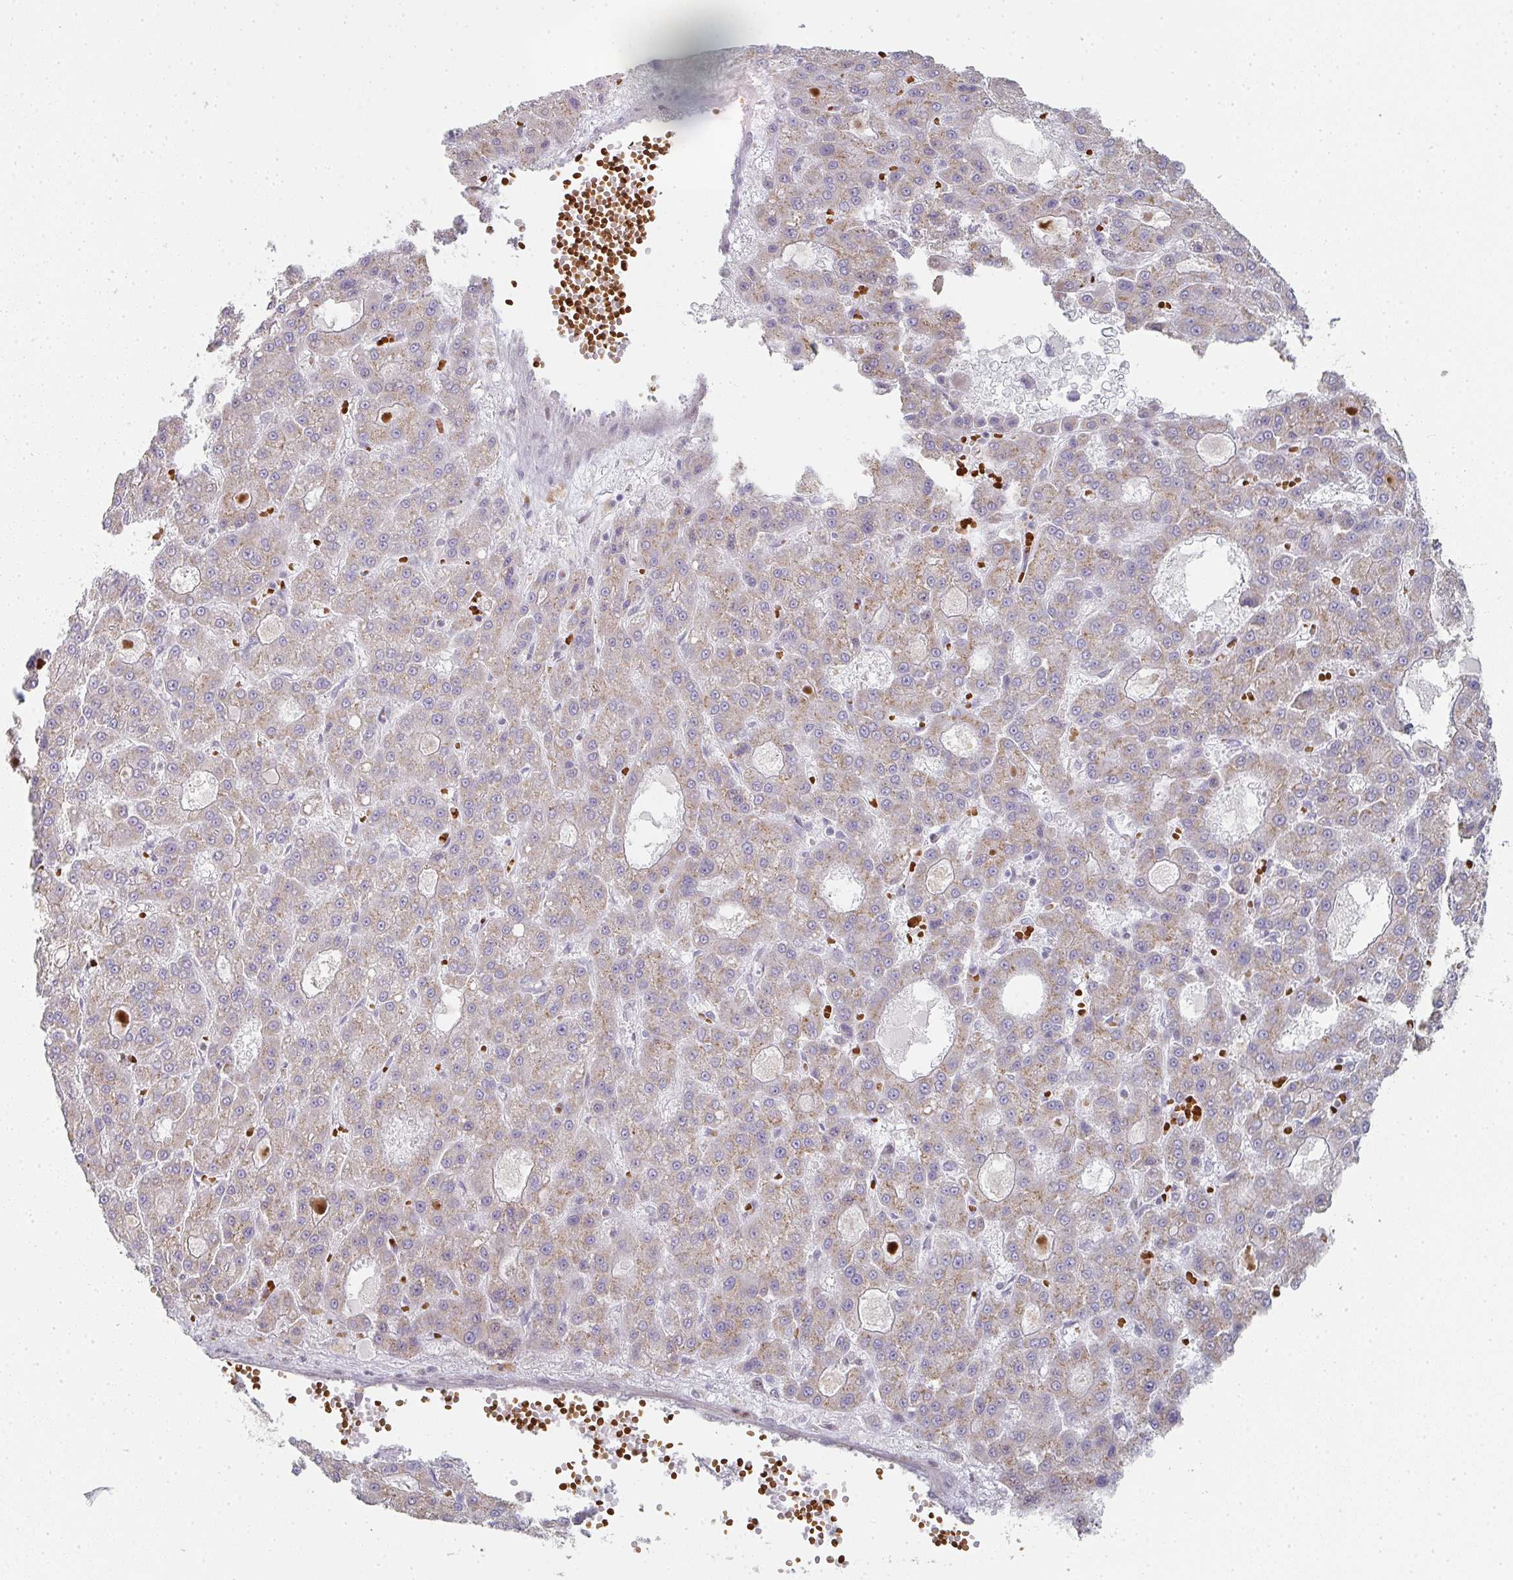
{"staining": {"intensity": "moderate", "quantity": ">75%", "location": "cytoplasmic/membranous"}, "tissue": "liver cancer", "cell_type": "Tumor cells", "image_type": "cancer", "snomed": [{"axis": "morphology", "description": "Carcinoma, Hepatocellular, NOS"}, {"axis": "topography", "description": "Liver"}], "caption": "A brown stain shows moderate cytoplasmic/membranous staining of a protein in liver cancer tumor cells. Using DAB (brown) and hematoxylin (blue) stains, captured at high magnification using brightfield microscopy.", "gene": "ZNF526", "patient": {"sex": "male", "age": 70}}